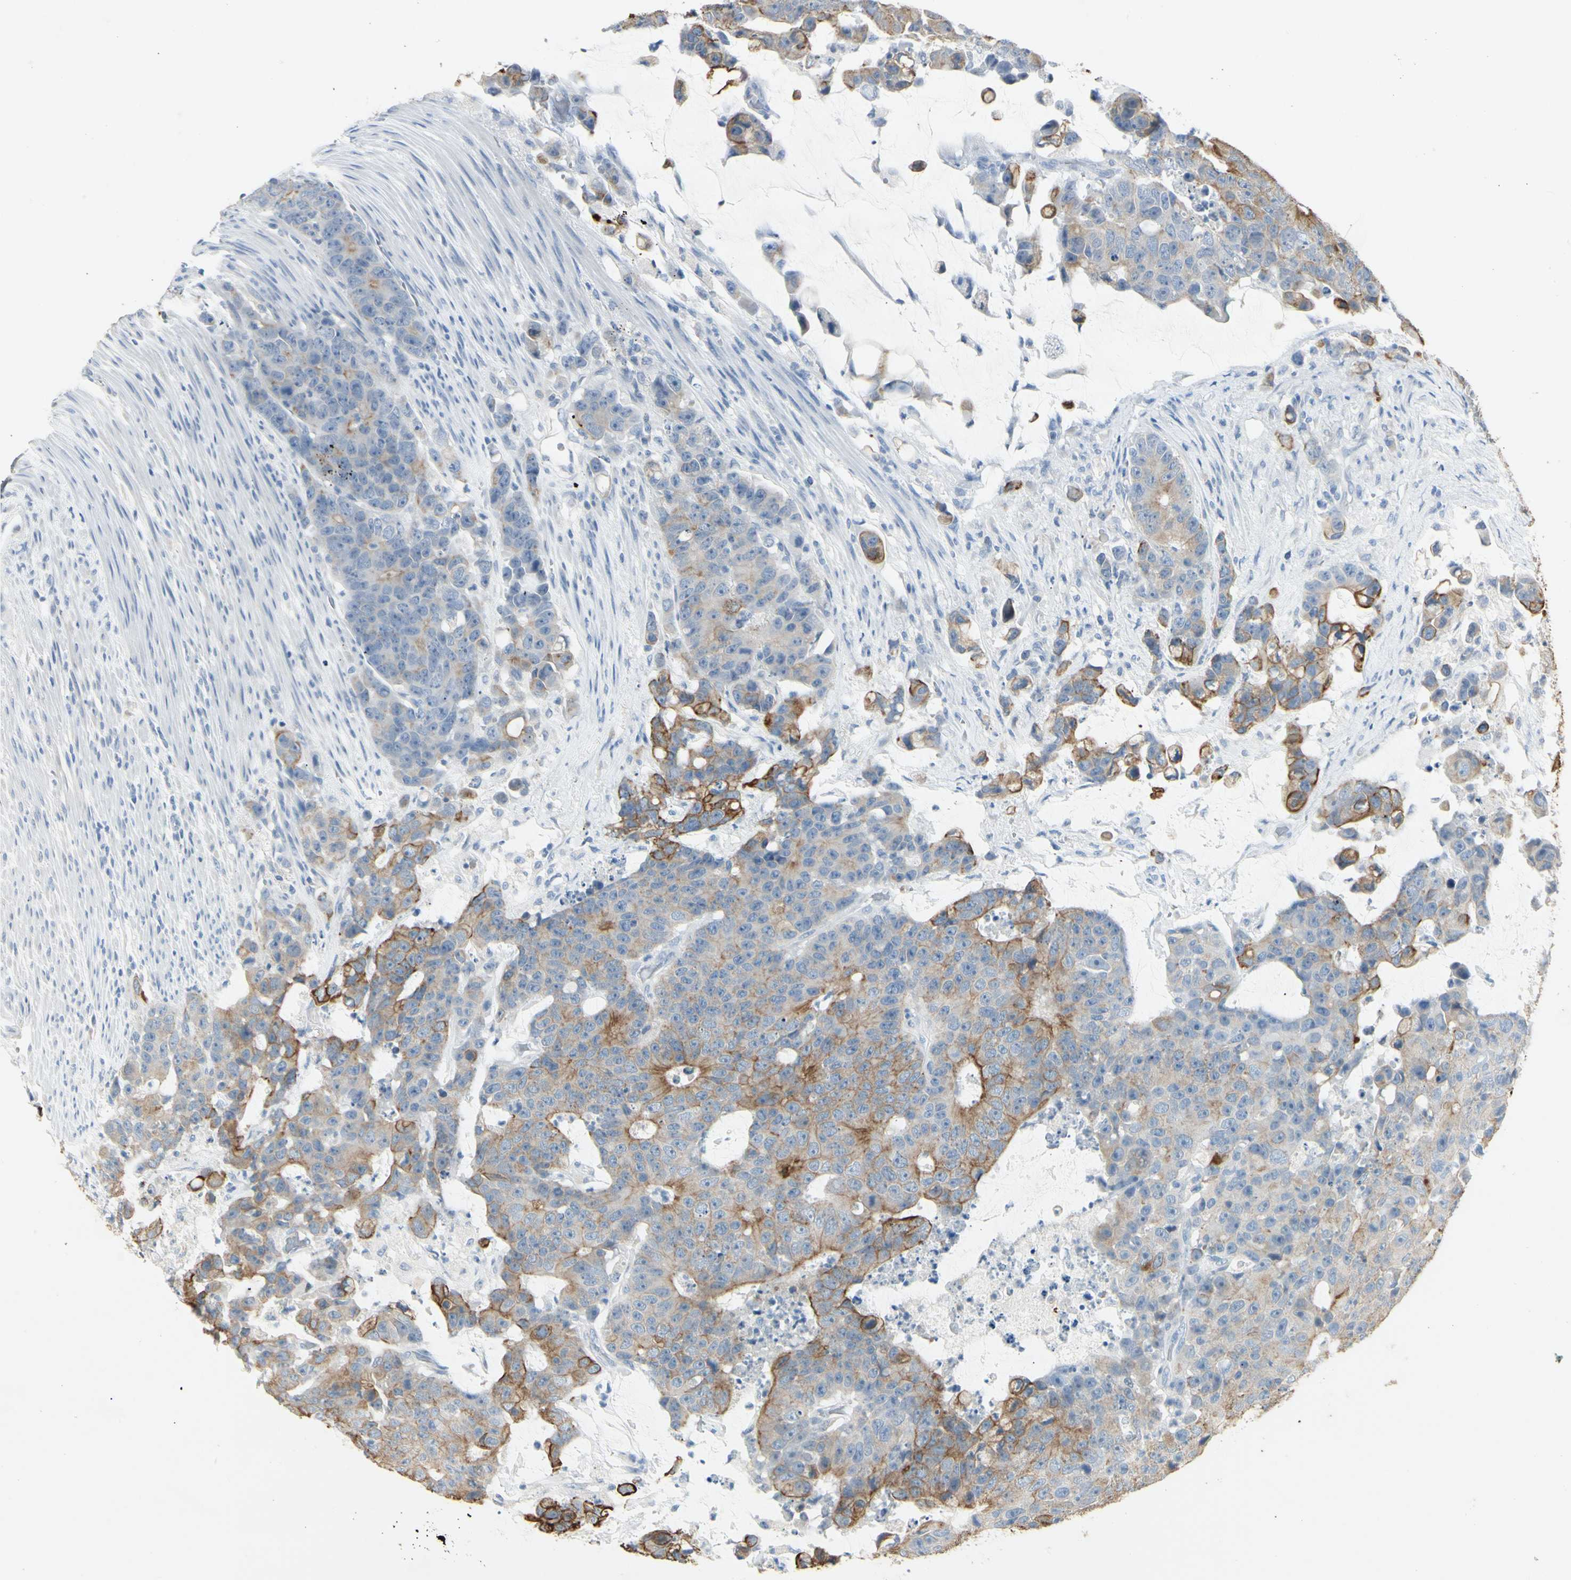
{"staining": {"intensity": "moderate", "quantity": "25%-75%", "location": "cytoplasmic/membranous"}, "tissue": "colorectal cancer", "cell_type": "Tumor cells", "image_type": "cancer", "snomed": [{"axis": "morphology", "description": "Adenocarcinoma, NOS"}, {"axis": "topography", "description": "Colon"}], "caption": "Immunohistochemical staining of colorectal adenocarcinoma exhibits medium levels of moderate cytoplasmic/membranous expression in about 25%-75% of tumor cells.", "gene": "SKIL", "patient": {"sex": "female", "age": 86}}